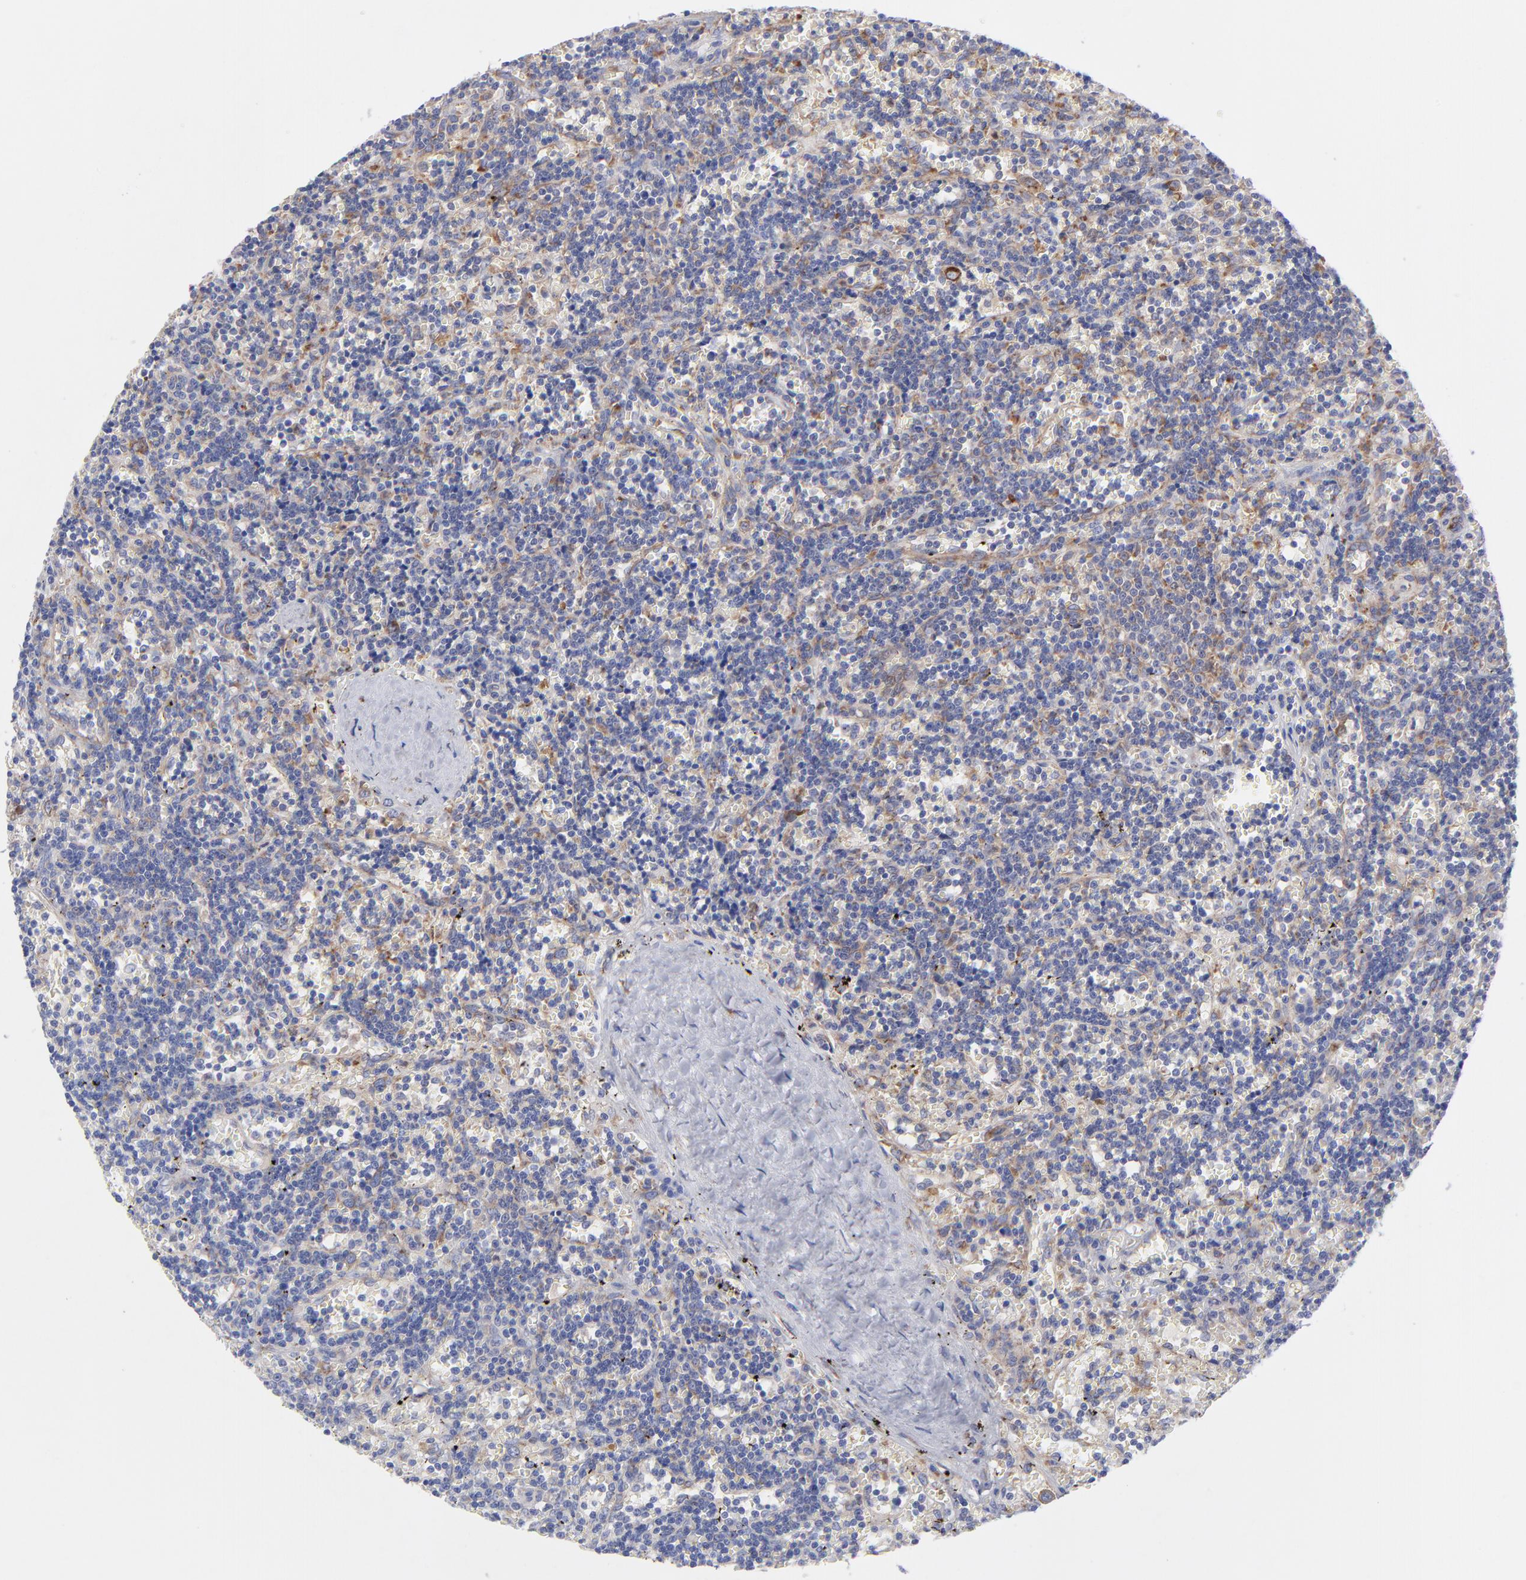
{"staining": {"intensity": "weak", "quantity": "25%-75%", "location": "cytoplasmic/membranous"}, "tissue": "lymphoma", "cell_type": "Tumor cells", "image_type": "cancer", "snomed": [{"axis": "morphology", "description": "Malignant lymphoma, non-Hodgkin's type, Low grade"}, {"axis": "topography", "description": "Spleen"}], "caption": "Approximately 25%-75% of tumor cells in low-grade malignant lymphoma, non-Hodgkin's type reveal weak cytoplasmic/membranous protein positivity as visualized by brown immunohistochemical staining.", "gene": "EIF2AK2", "patient": {"sex": "male", "age": 60}}